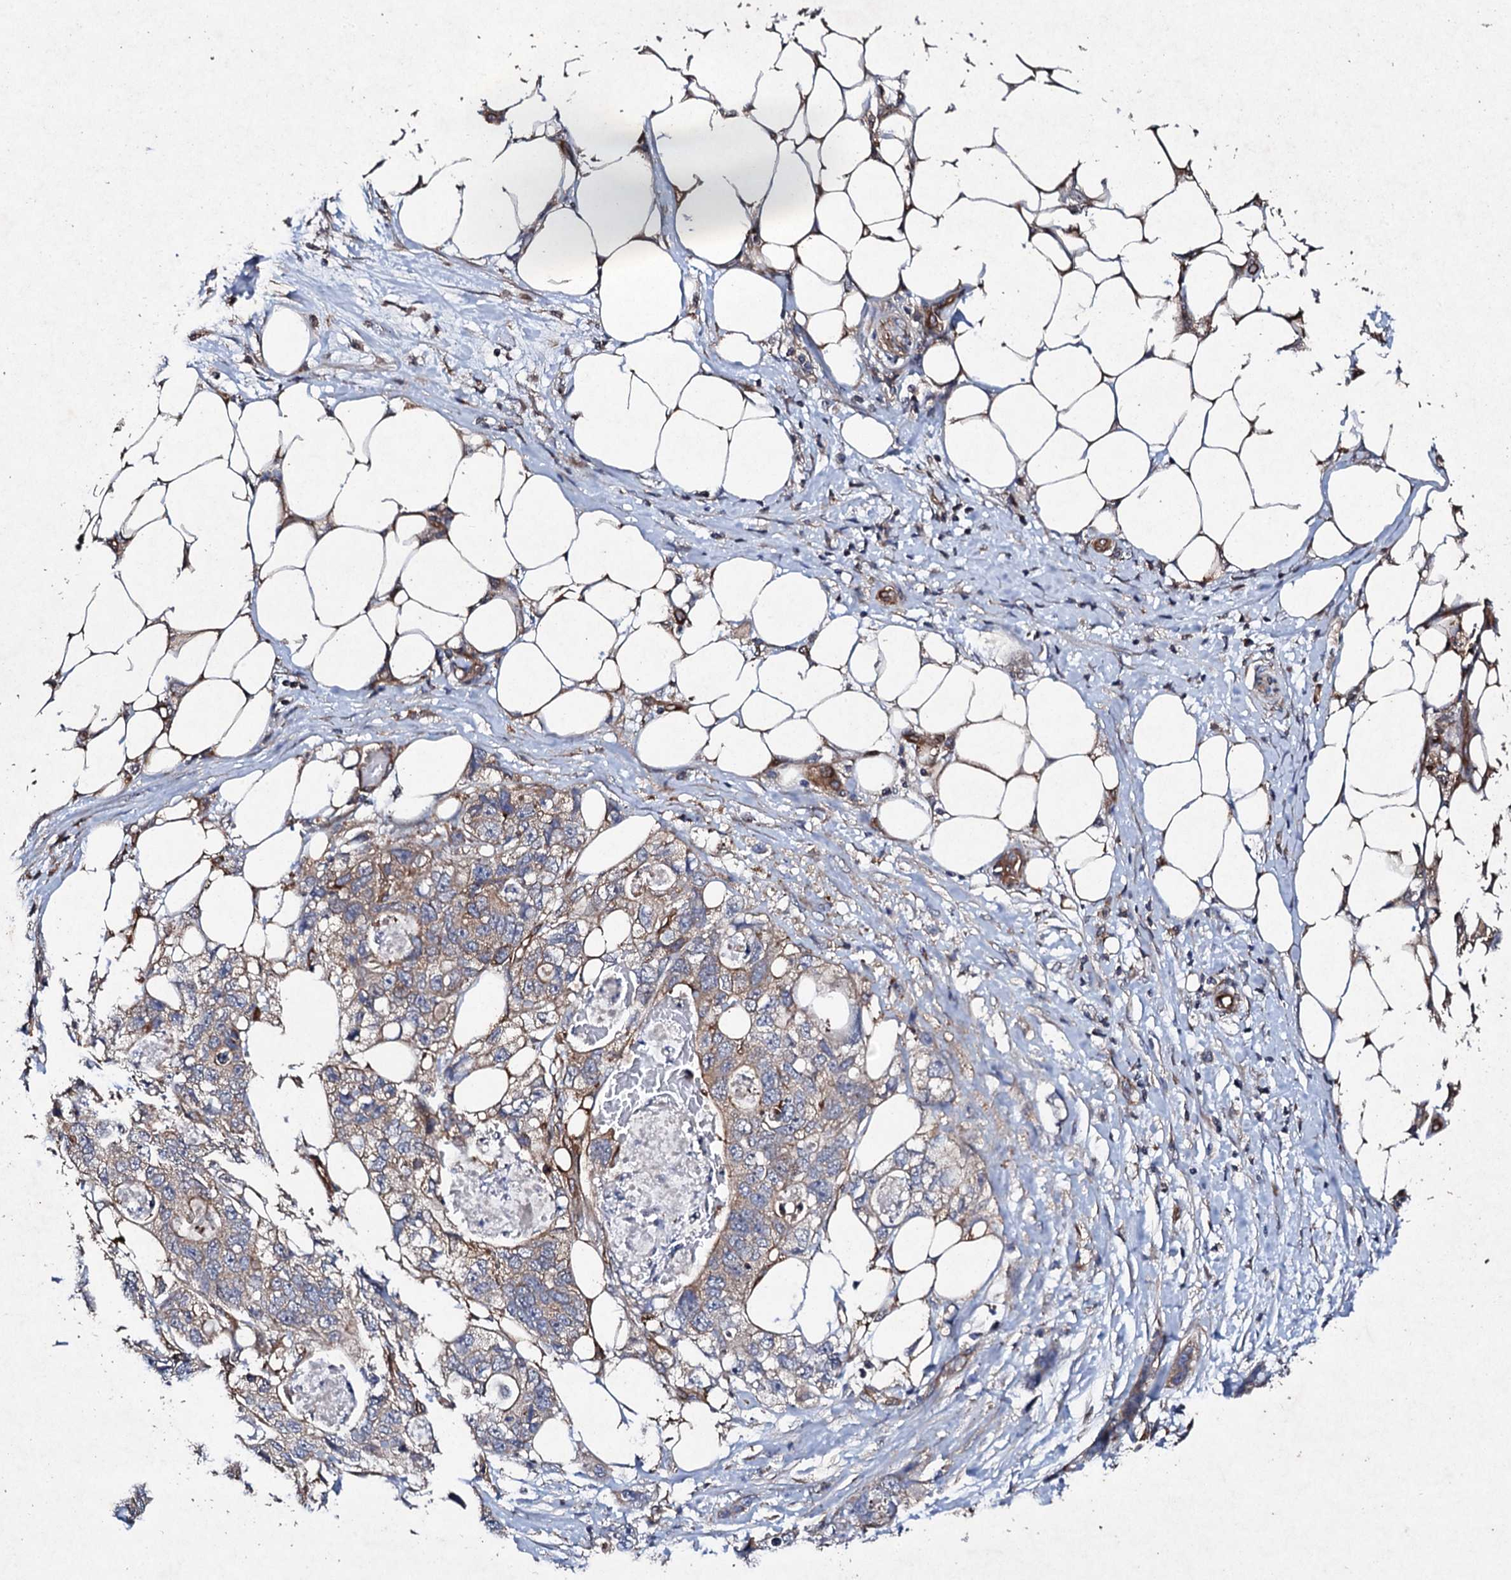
{"staining": {"intensity": "weak", "quantity": ">75%", "location": "cytoplasmic/membranous"}, "tissue": "stomach cancer", "cell_type": "Tumor cells", "image_type": "cancer", "snomed": [{"axis": "morphology", "description": "Adenocarcinoma, NOS"}, {"axis": "topography", "description": "Stomach"}], "caption": "IHC (DAB) staining of stomach cancer (adenocarcinoma) demonstrates weak cytoplasmic/membranous protein staining in about >75% of tumor cells.", "gene": "MOCOS", "patient": {"sex": "female", "age": 89}}